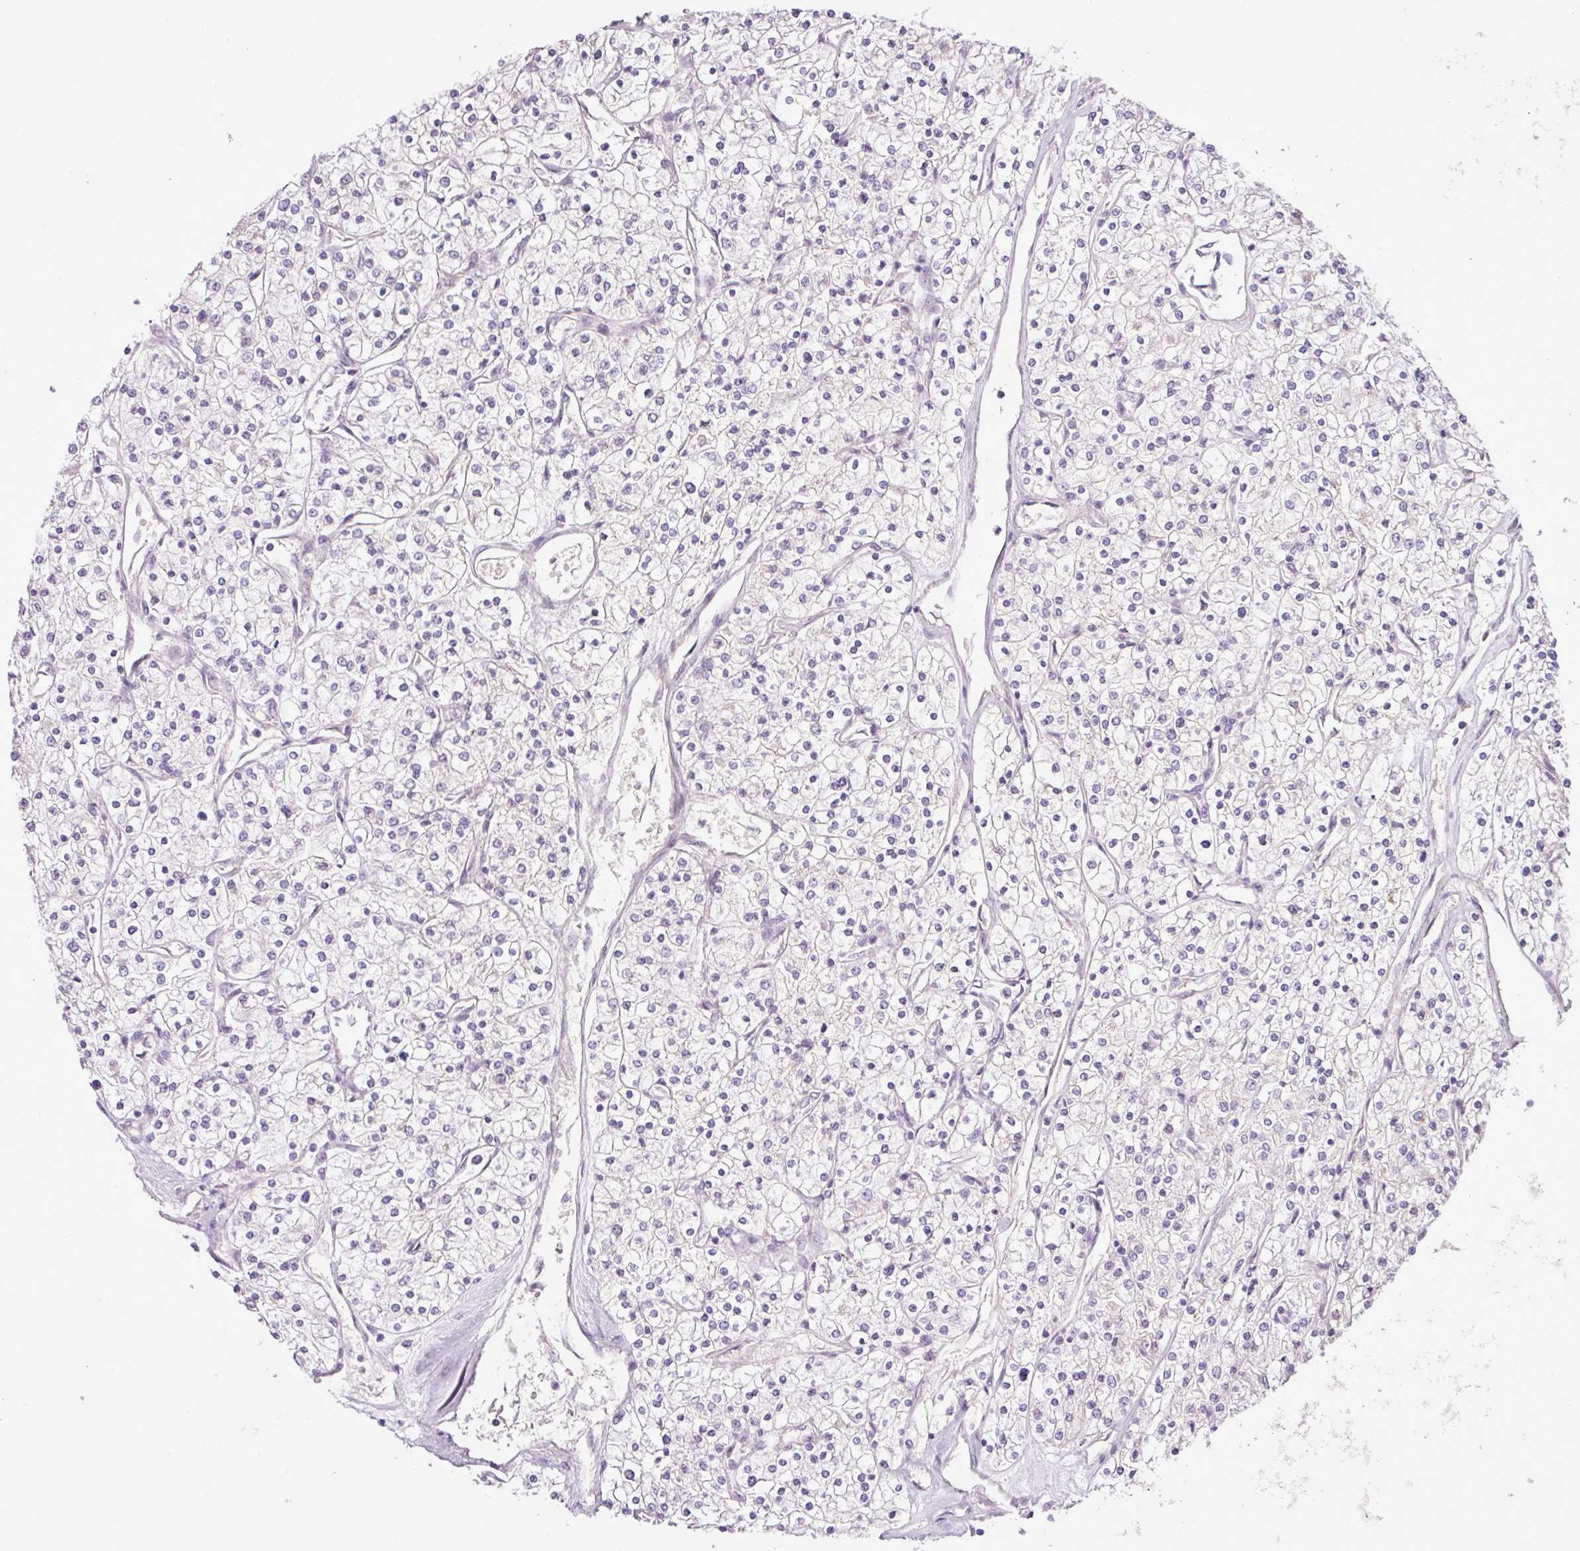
{"staining": {"intensity": "negative", "quantity": "none", "location": "none"}, "tissue": "renal cancer", "cell_type": "Tumor cells", "image_type": "cancer", "snomed": [{"axis": "morphology", "description": "Adenocarcinoma, NOS"}, {"axis": "topography", "description": "Kidney"}], "caption": "Tumor cells are negative for brown protein staining in adenocarcinoma (renal).", "gene": "DNAJB13", "patient": {"sex": "male", "age": 80}}